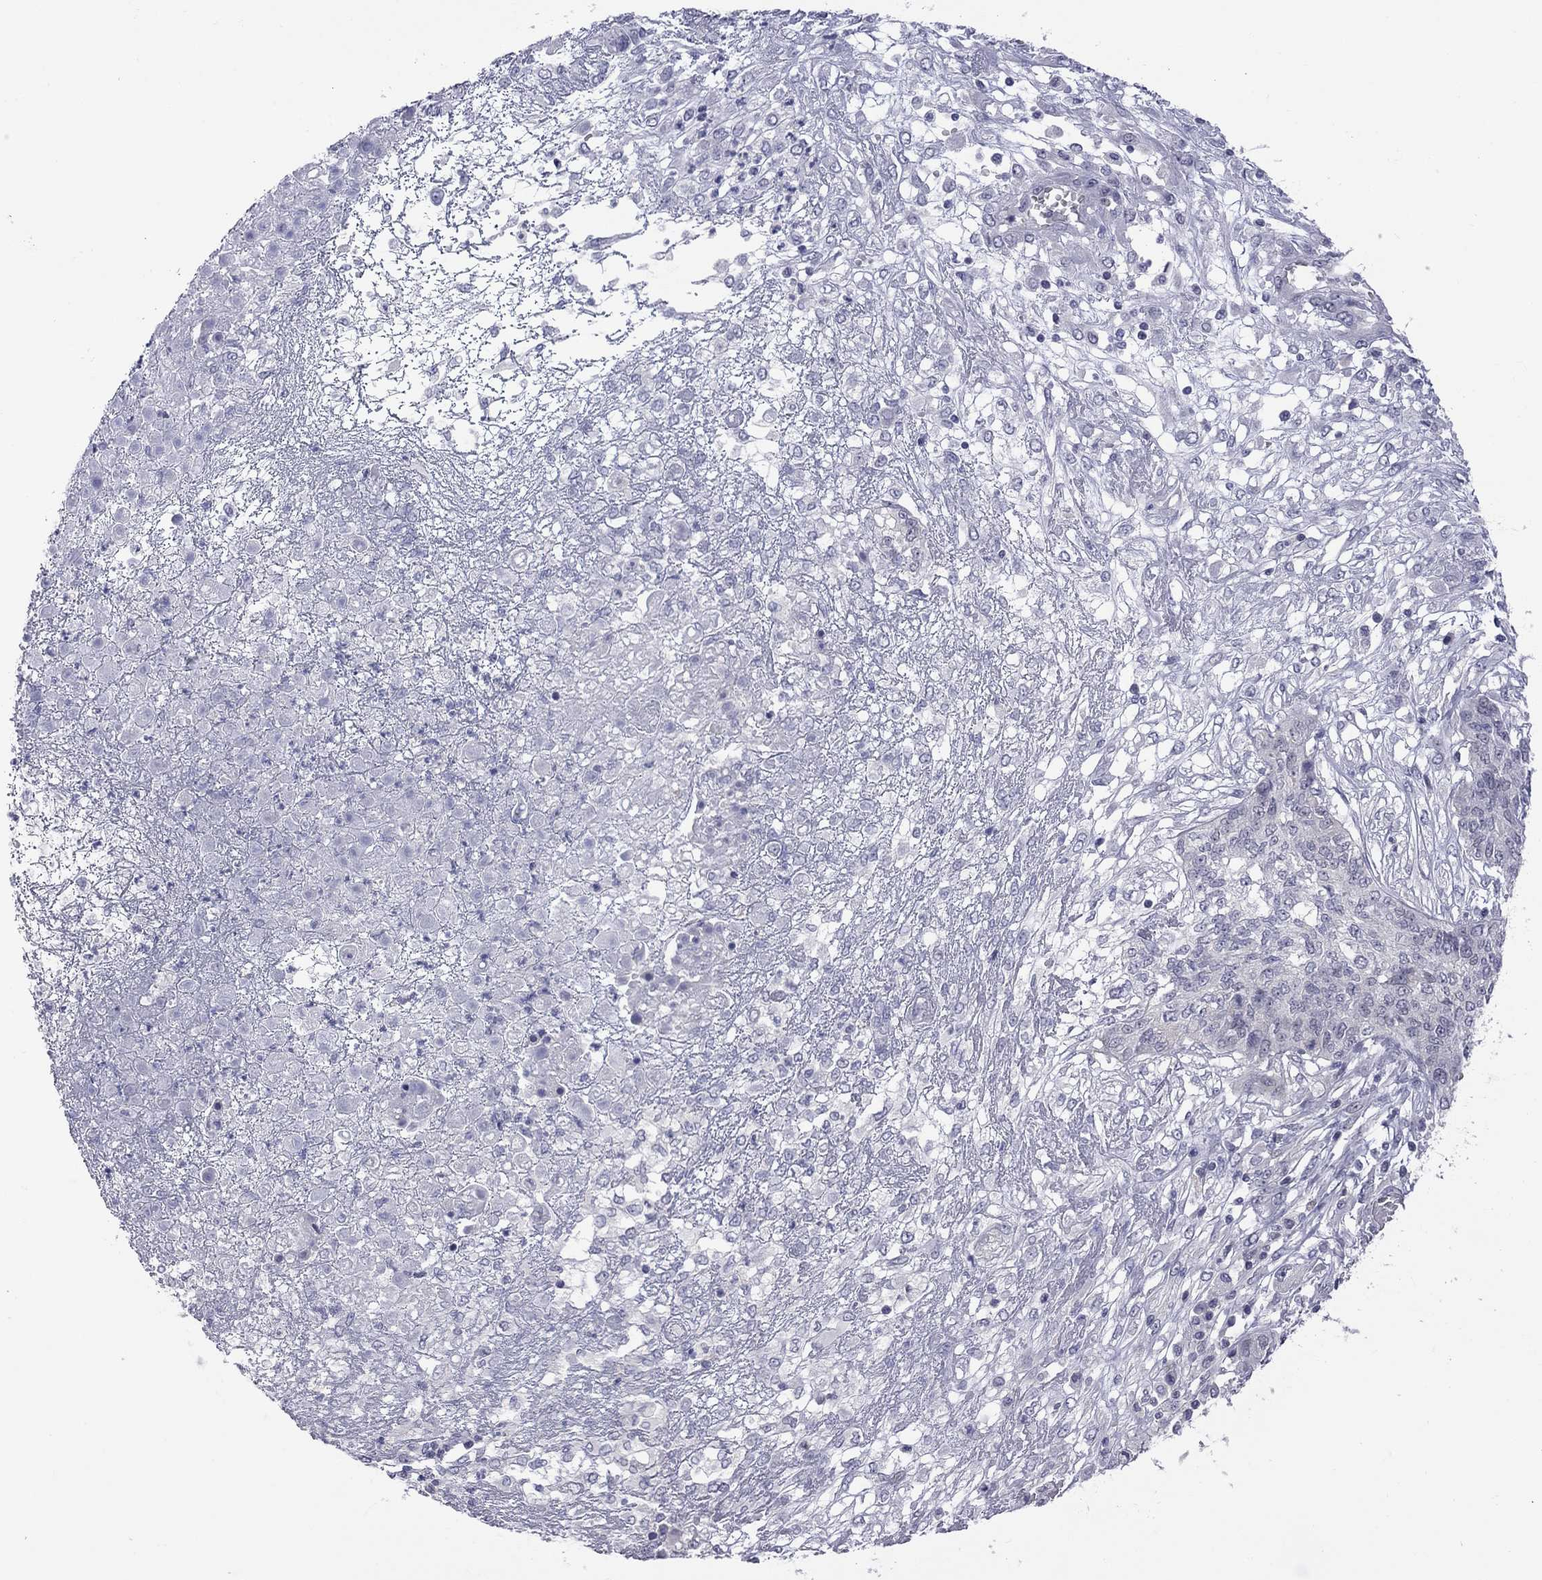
{"staining": {"intensity": "negative", "quantity": "none", "location": "none"}, "tissue": "ovarian cancer", "cell_type": "Tumor cells", "image_type": "cancer", "snomed": [{"axis": "morphology", "description": "Cystadenocarcinoma, serous, NOS"}, {"axis": "topography", "description": "Ovary"}], "caption": "Image shows no significant protein positivity in tumor cells of serous cystadenocarcinoma (ovarian).", "gene": "POU5F2", "patient": {"sex": "female", "age": 67}}